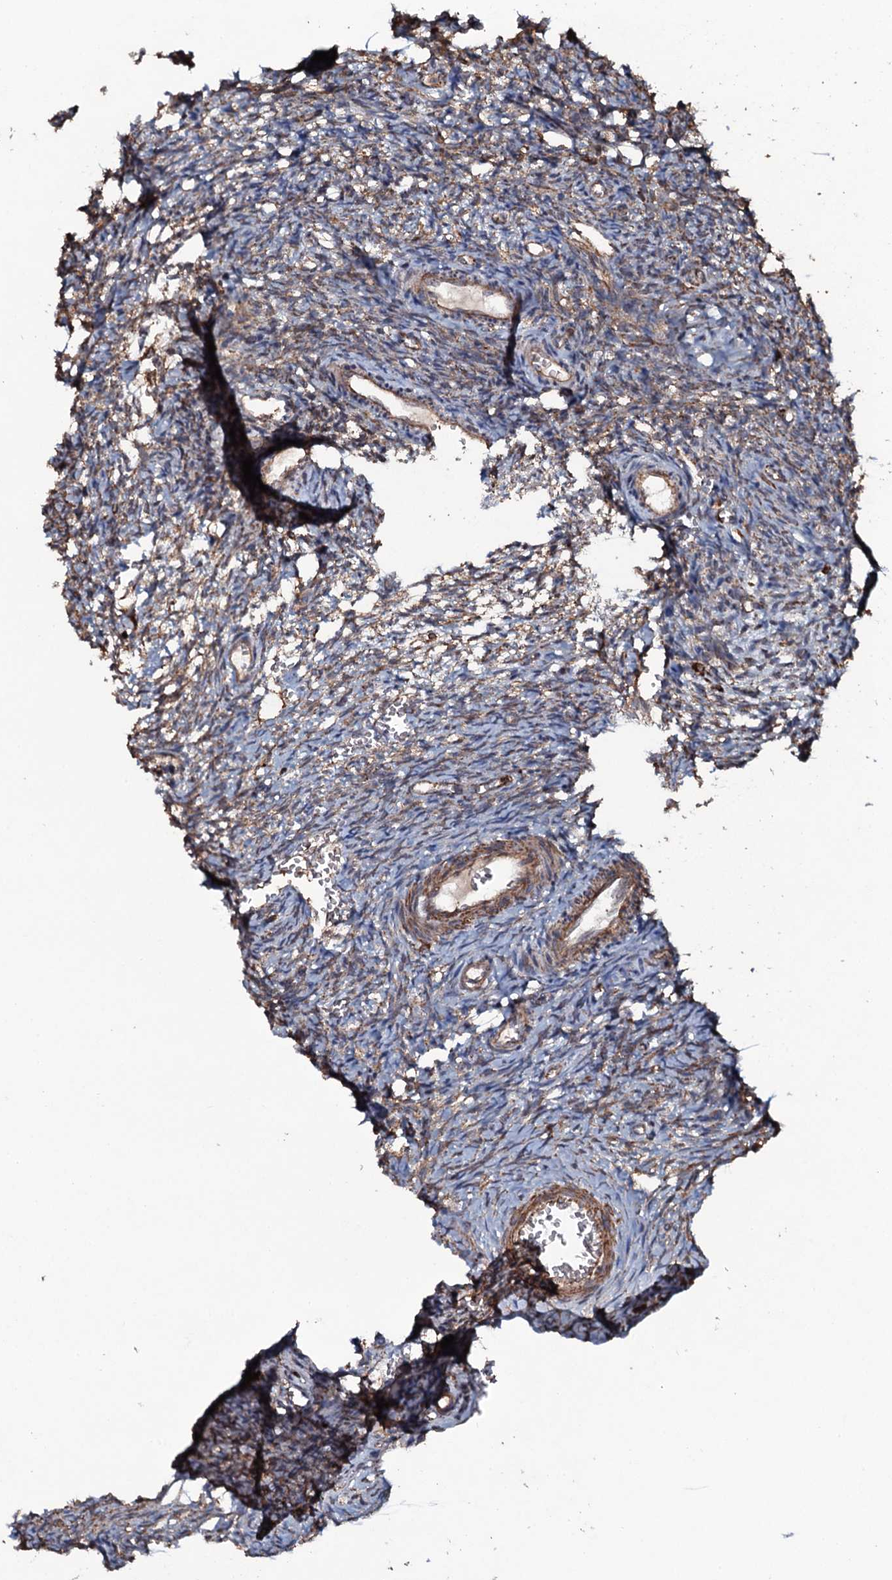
{"staining": {"intensity": "weak", "quantity": "<25%", "location": "cytoplasmic/membranous"}, "tissue": "ovary", "cell_type": "Ovarian stroma cells", "image_type": "normal", "snomed": [{"axis": "morphology", "description": "Normal tissue, NOS"}, {"axis": "topography", "description": "Ovary"}], "caption": "A photomicrograph of human ovary is negative for staining in ovarian stroma cells. (DAB (3,3'-diaminobenzidine) immunohistochemistry (IHC) visualized using brightfield microscopy, high magnification).", "gene": "VWA8", "patient": {"sex": "female", "age": 39}}